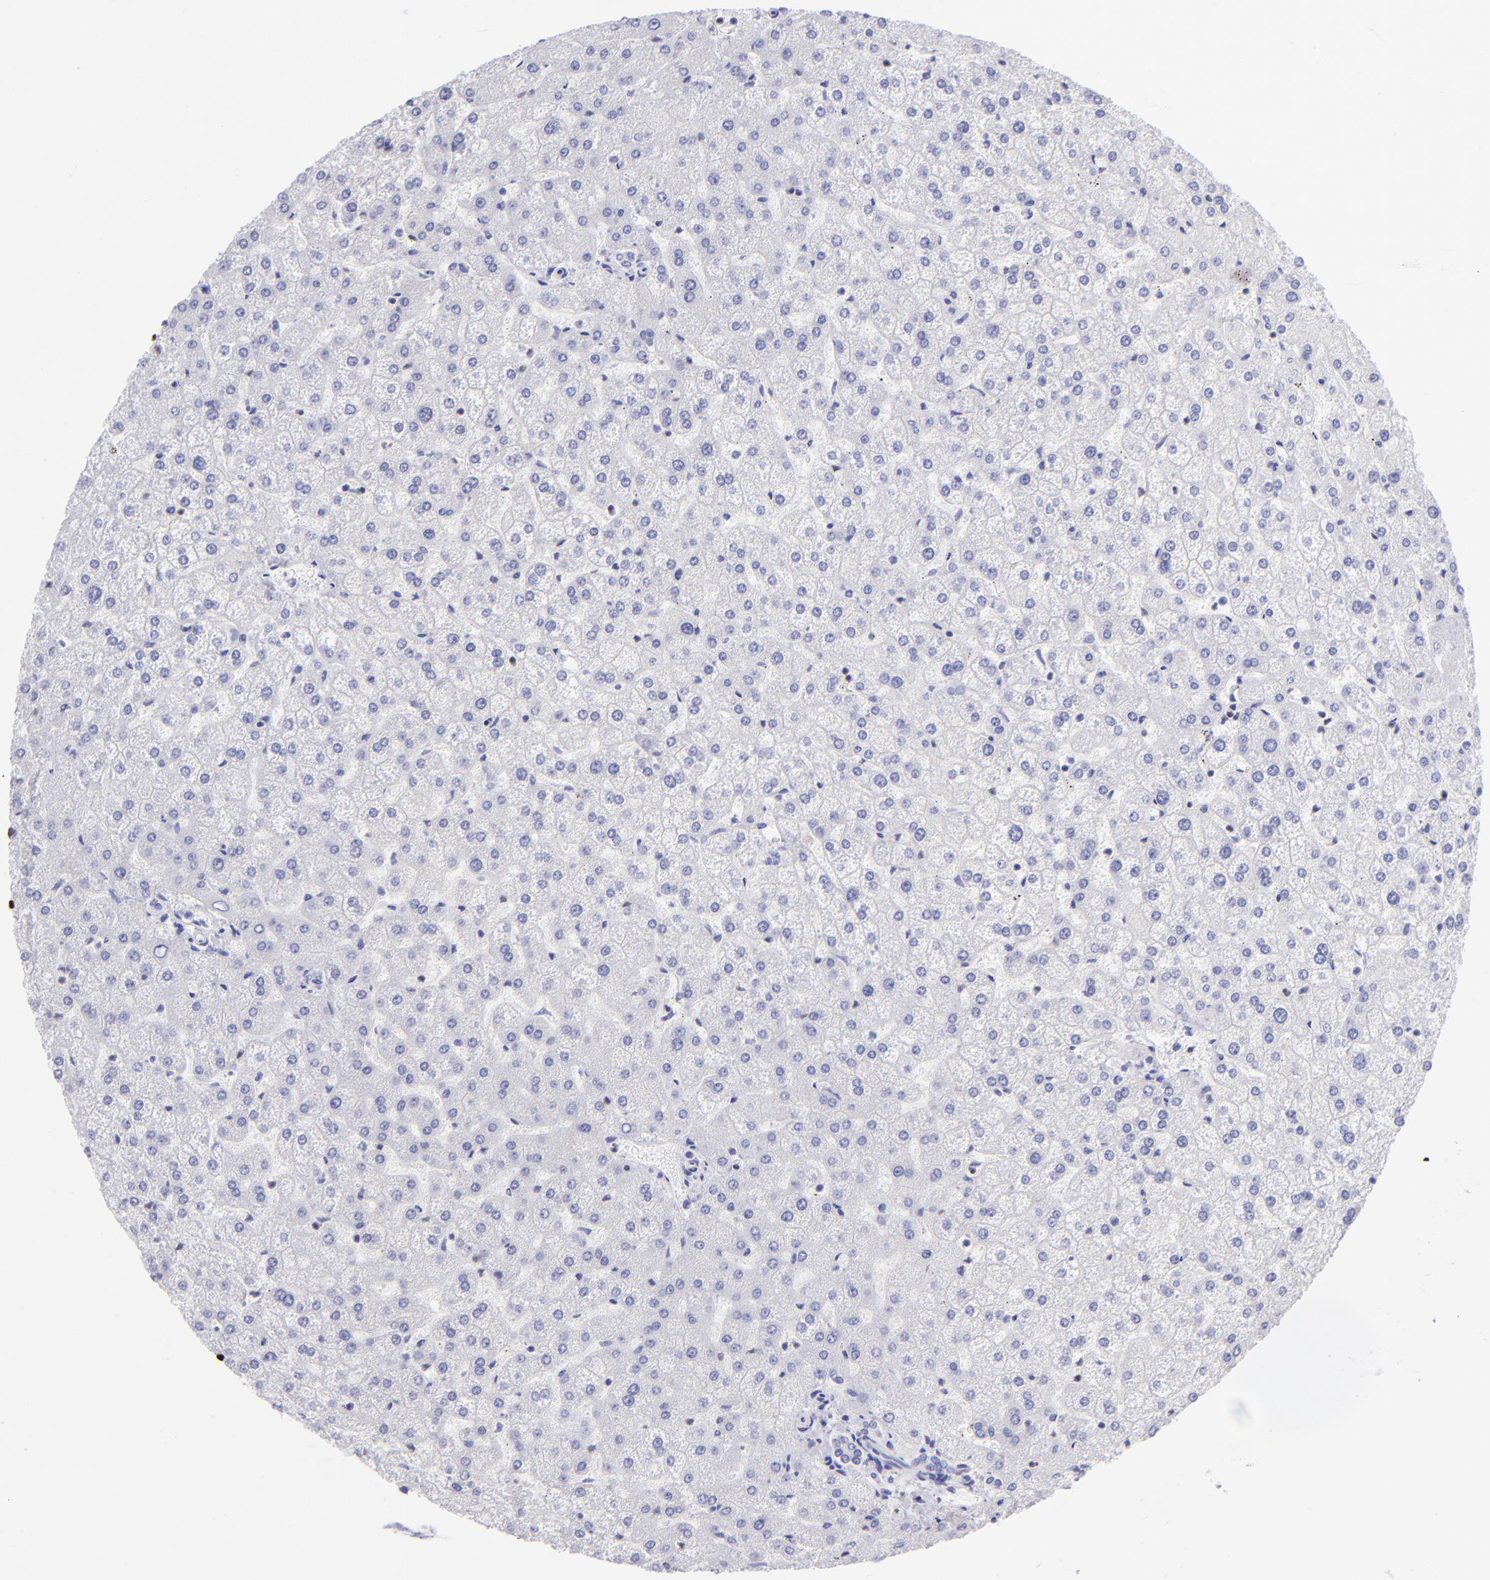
{"staining": {"intensity": "negative", "quantity": "none", "location": "none"}, "tissue": "liver", "cell_type": "Cholangiocytes", "image_type": "normal", "snomed": [{"axis": "morphology", "description": "Normal tissue, NOS"}, {"axis": "topography", "description": "Liver"}], "caption": "This is an immunohistochemistry (IHC) photomicrograph of normal liver. There is no positivity in cholangiocytes.", "gene": "ETS1", "patient": {"sex": "female", "age": 32}}